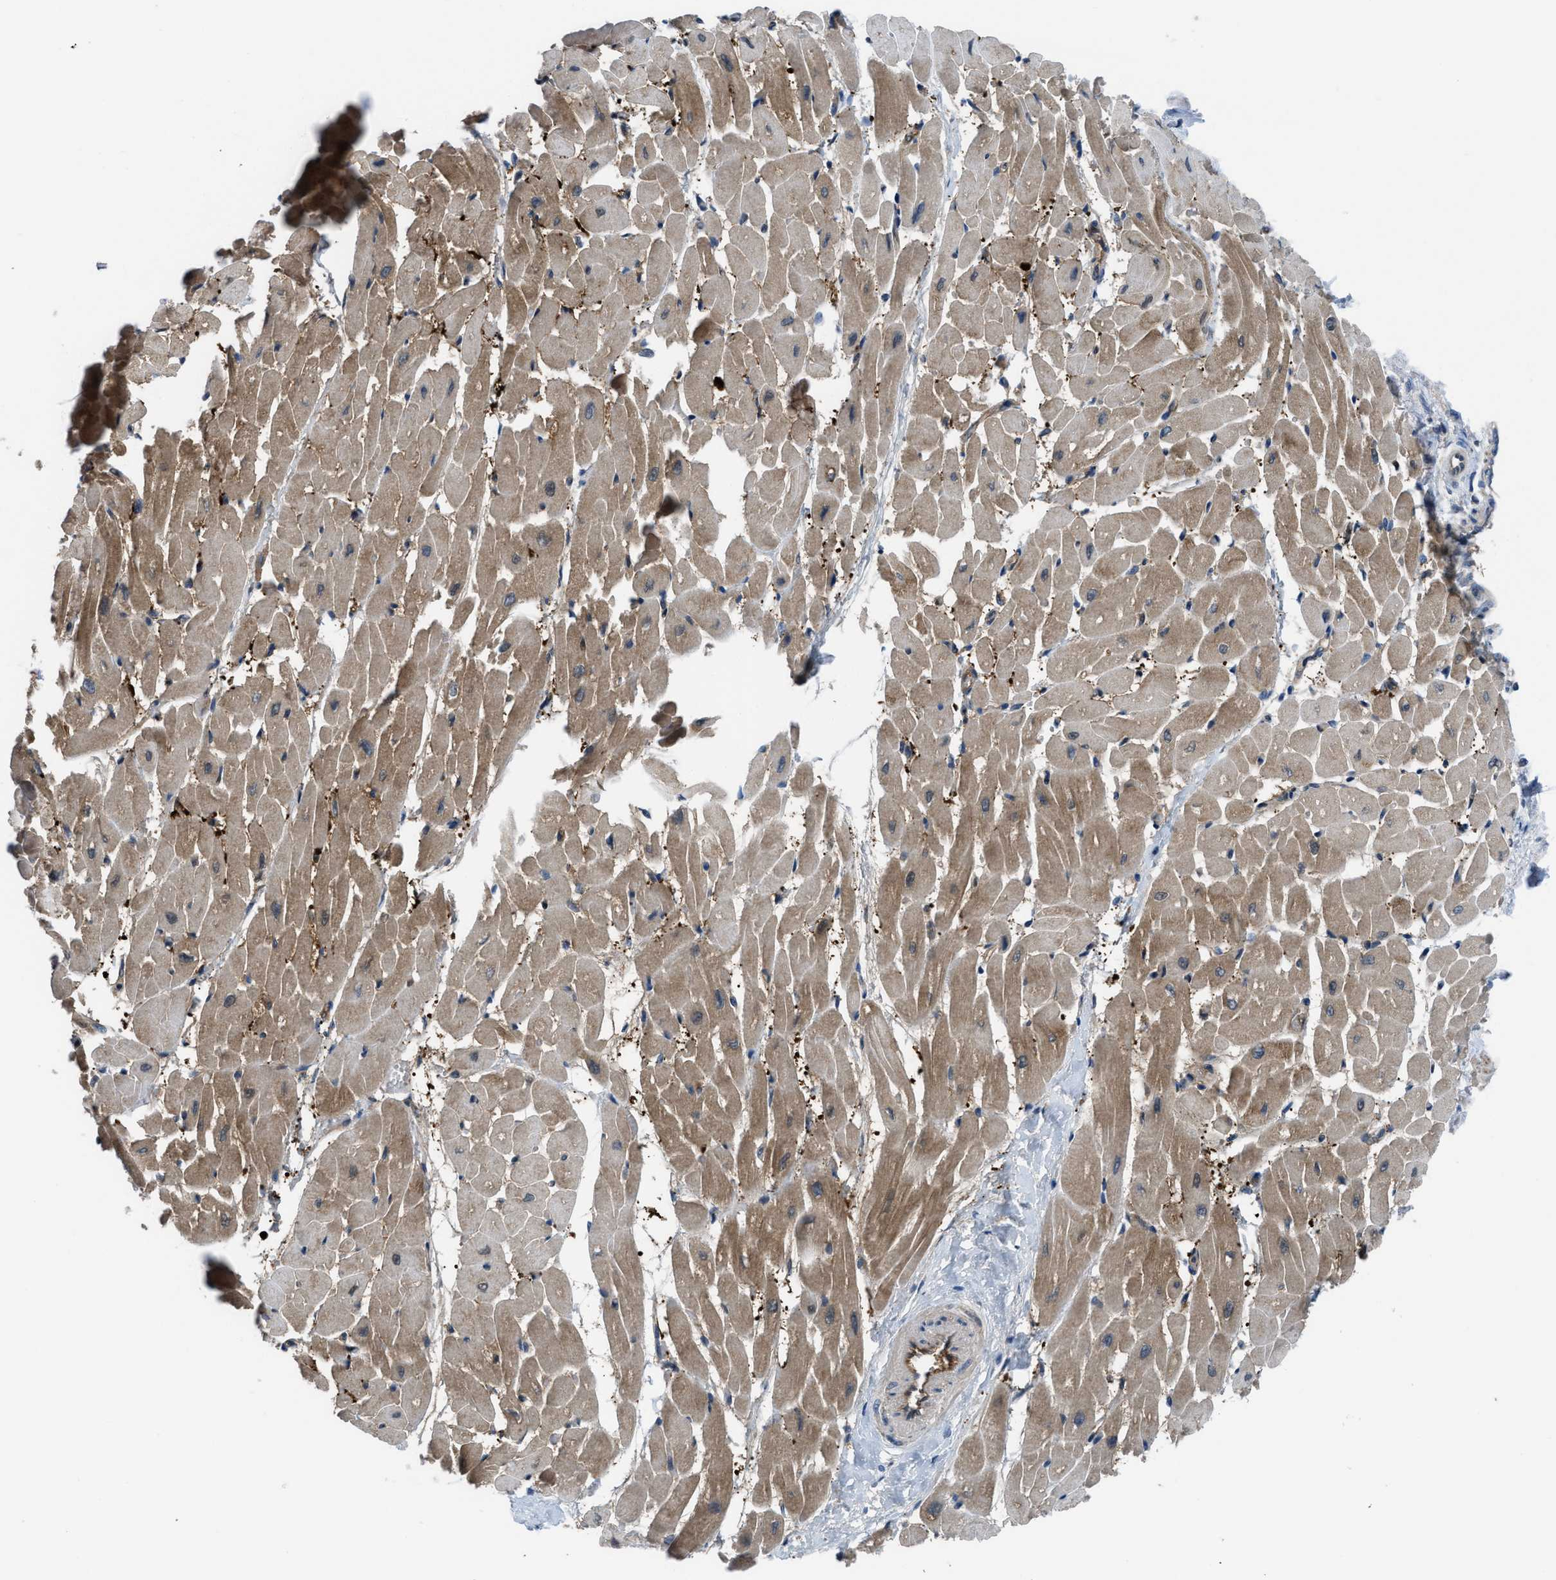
{"staining": {"intensity": "moderate", "quantity": ">75%", "location": "cytoplasmic/membranous"}, "tissue": "heart muscle", "cell_type": "Cardiomyocytes", "image_type": "normal", "snomed": [{"axis": "morphology", "description": "Normal tissue, NOS"}, {"axis": "topography", "description": "Heart"}], "caption": "Heart muscle stained with immunohistochemistry (IHC) exhibits moderate cytoplasmic/membranous positivity in approximately >75% of cardiomyocytes.", "gene": "BAZ2B", "patient": {"sex": "male", "age": 45}}